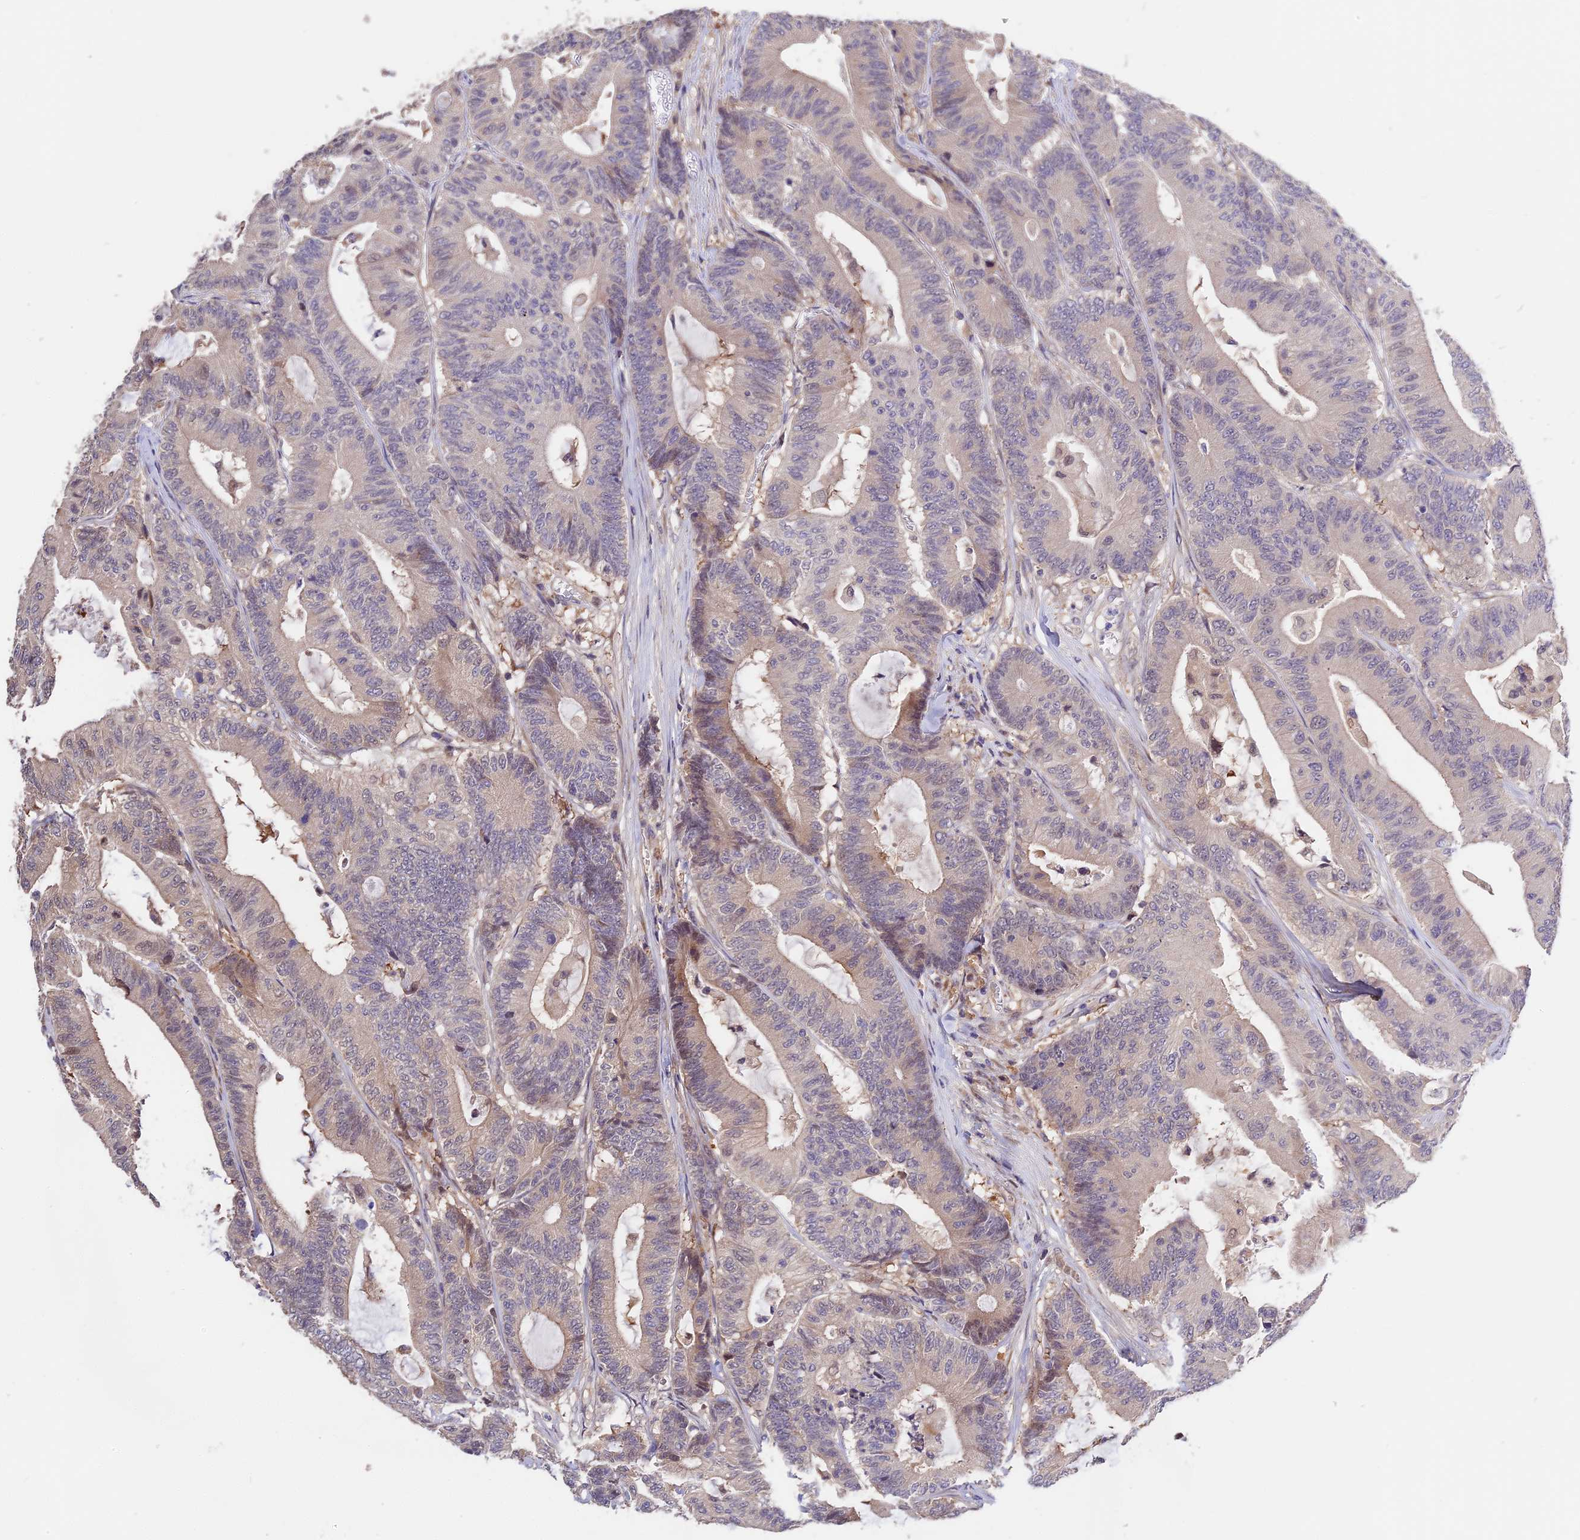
{"staining": {"intensity": "weak", "quantity": "<25%", "location": "cytoplasmic/membranous"}, "tissue": "colorectal cancer", "cell_type": "Tumor cells", "image_type": "cancer", "snomed": [{"axis": "morphology", "description": "Adenocarcinoma, NOS"}, {"axis": "topography", "description": "Colon"}], "caption": "This is a photomicrograph of IHC staining of adenocarcinoma (colorectal), which shows no staining in tumor cells.", "gene": "BSCL2", "patient": {"sex": "female", "age": 84}}